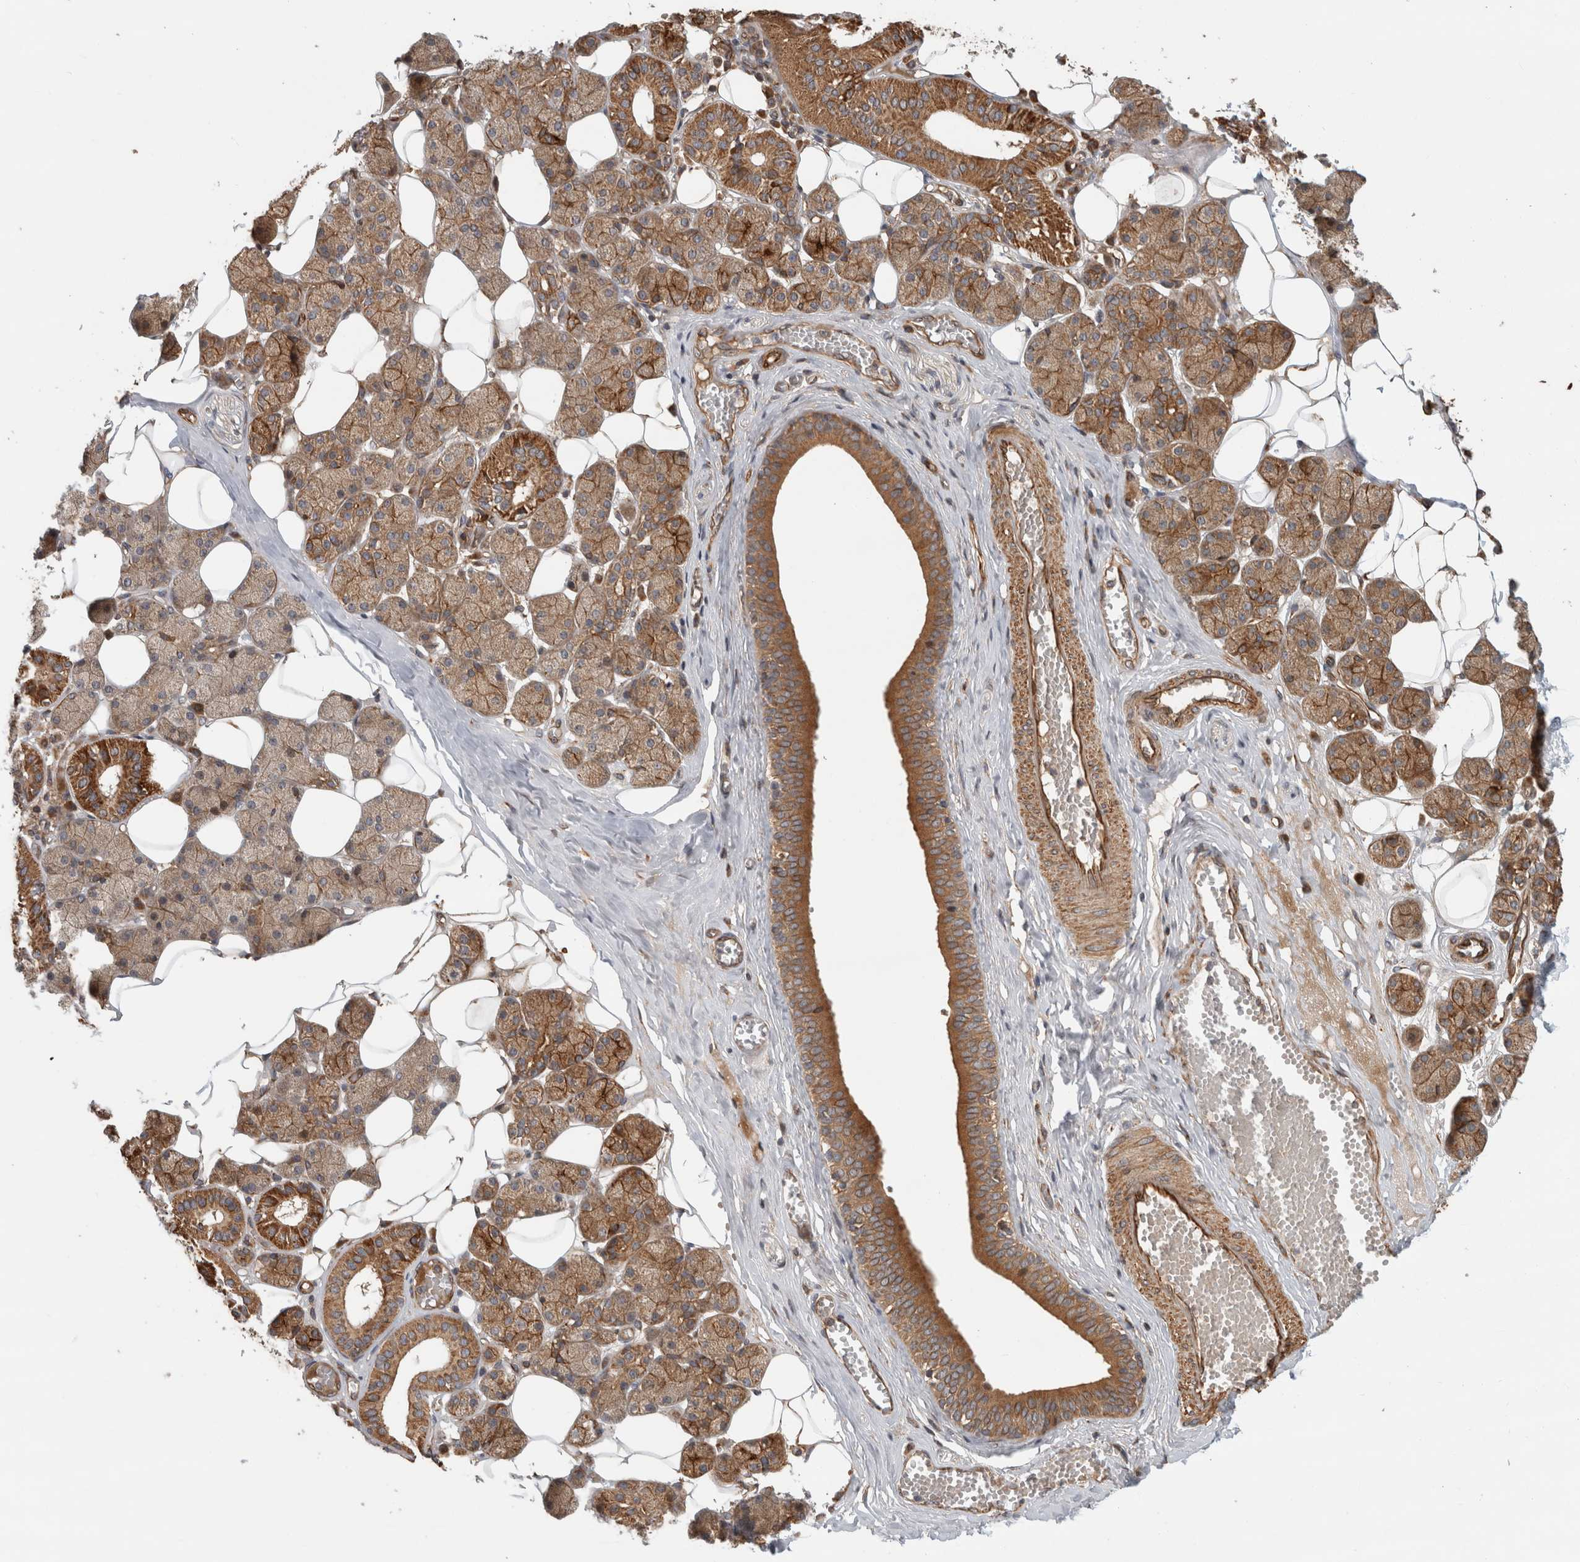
{"staining": {"intensity": "moderate", "quantity": ">75%", "location": "cytoplasmic/membranous"}, "tissue": "salivary gland", "cell_type": "Glandular cells", "image_type": "normal", "snomed": [{"axis": "morphology", "description": "Normal tissue, NOS"}, {"axis": "topography", "description": "Salivary gland"}], "caption": "Approximately >75% of glandular cells in unremarkable salivary gland reveal moderate cytoplasmic/membranous protein positivity as visualized by brown immunohistochemical staining.", "gene": "TUBD1", "patient": {"sex": "female", "age": 33}}